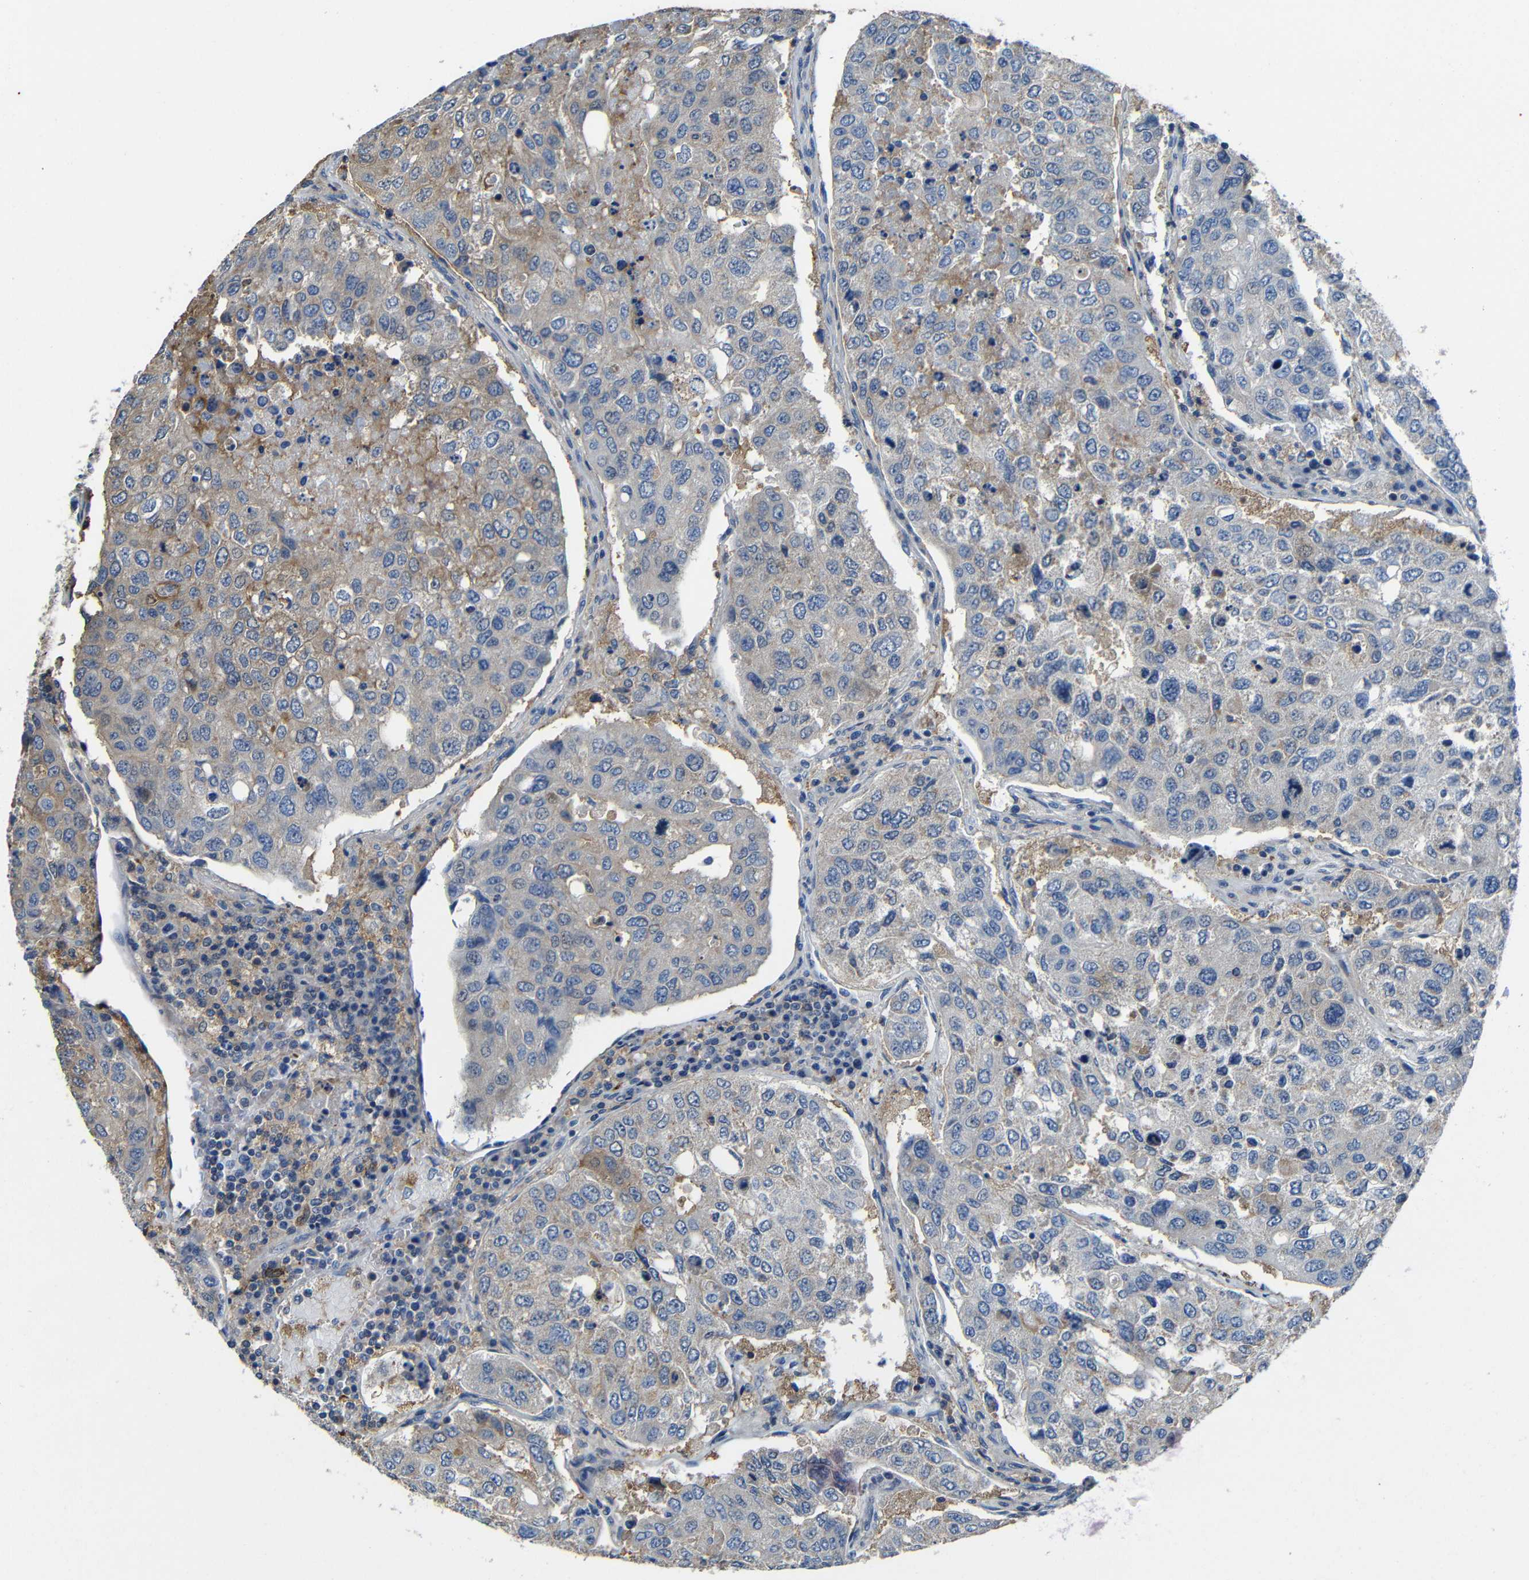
{"staining": {"intensity": "moderate", "quantity": "25%-75%", "location": "cytoplasmic/membranous"}, "tissue": "urothelial cancer", "cell_type": "Tumor cells", "image_type": "cancer", "snomed": [{"axis": "morphology", "description": "Urothelial carcinoma, High grade"}, {"axis": "topography", "description": "Lymph node"}, {"axis": "topography", "description": "Urinary bladder"}], "caption": "A high-resolution image shows immunohistochemistry (IHC) staining of urothelial cancer, which exhibits moderate cytoplasmic/membranous expression in about 25%-75% of tumor cells.", "gene": "GDI1", "patient": {"sex": "male", "age": 51}}